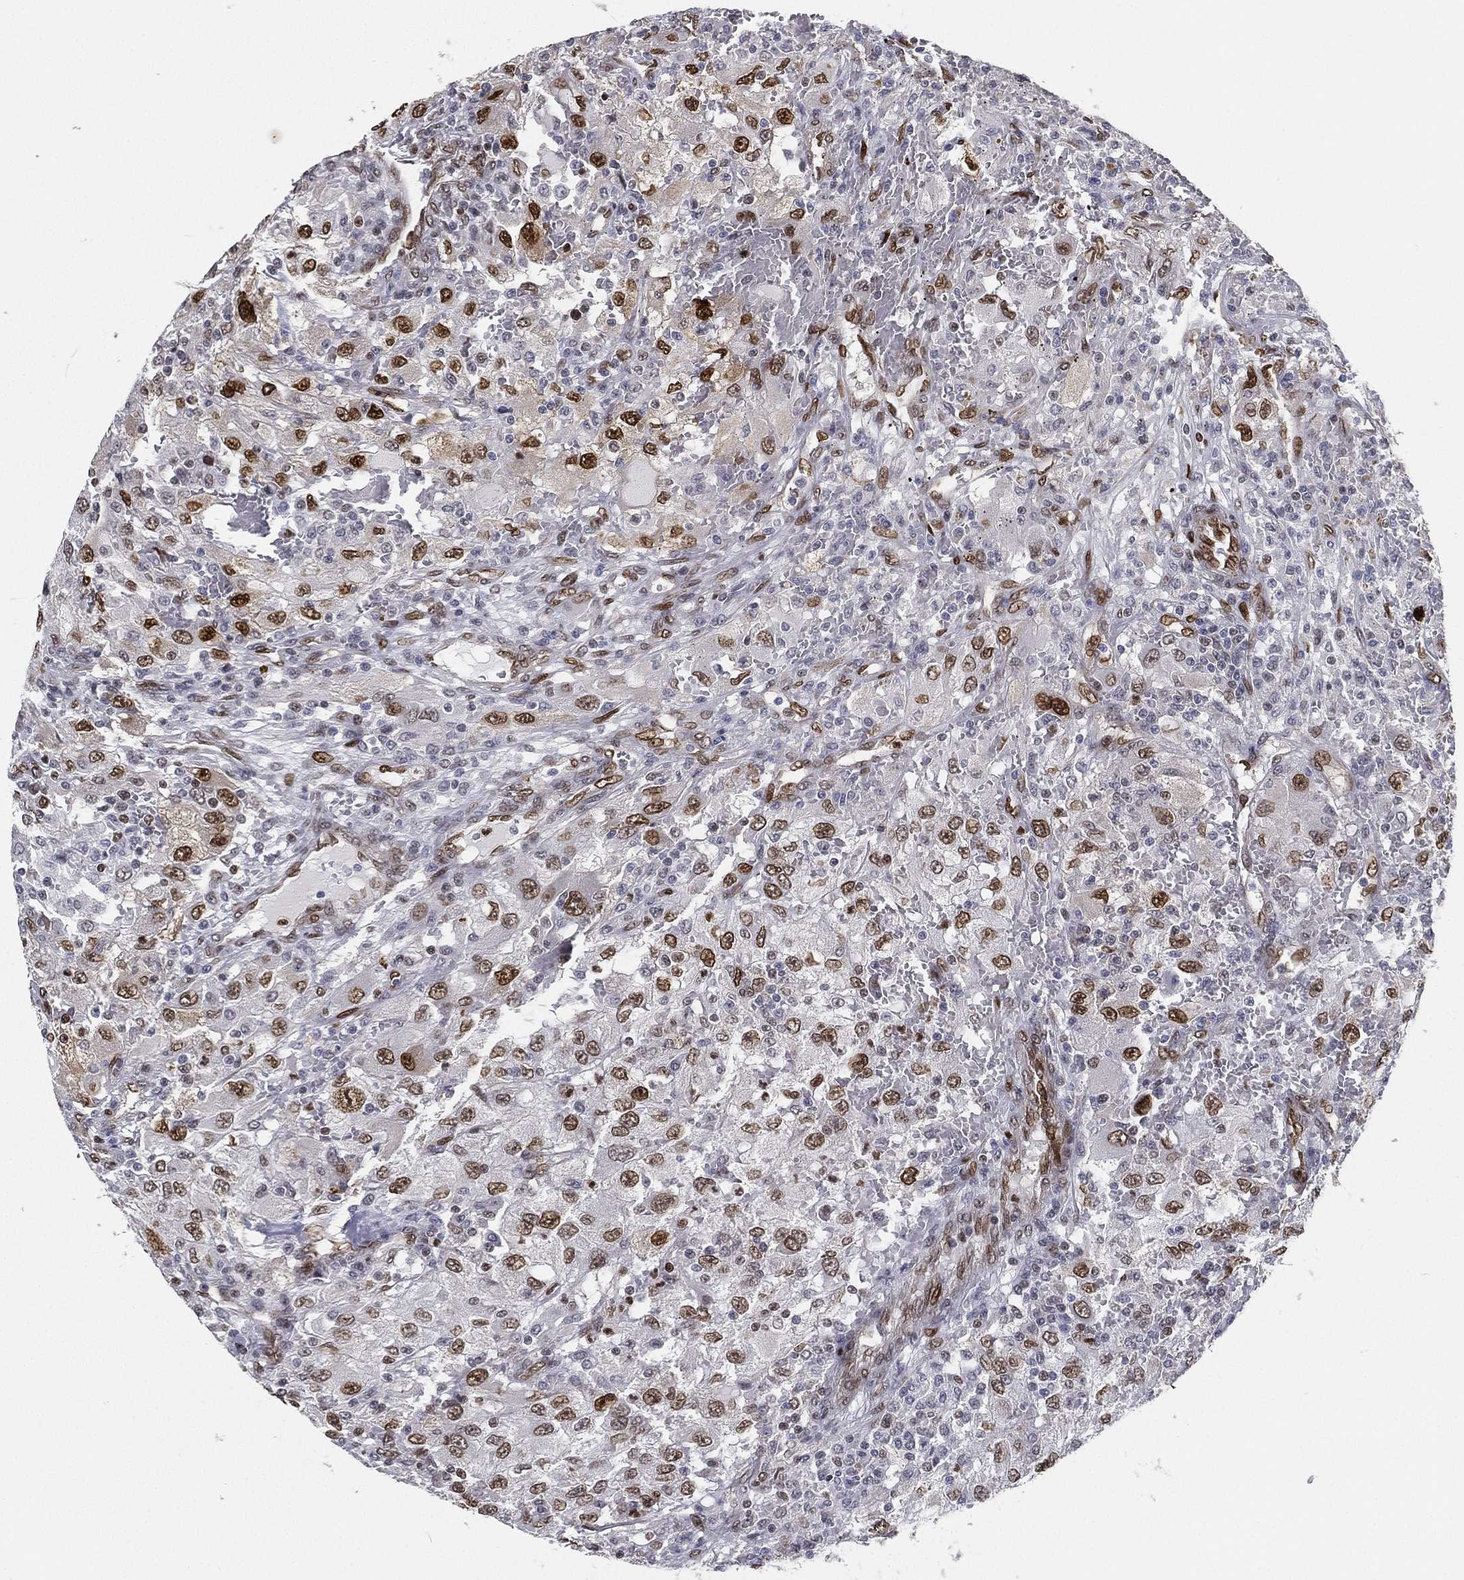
{"staining": {"intensity": "strong", "quantity": "25%-75%", "location": "nuclear"}, "tissue": "renal cancer", "cell_type": "Tumor cells", "image_type": "cancer", "snomed": [{"axis": "morphology", "description": "Adenocarcinoma, NOS"}, {"axis": "topography", "description": "Kidney"}], "caption": "The photomicrograph shows a brown stain indicating the presence of a protein in the nuclear of tumor cells in renal cancer.", "gene": "LMNB1", "patient": {"sex": "female", "age": 67}}